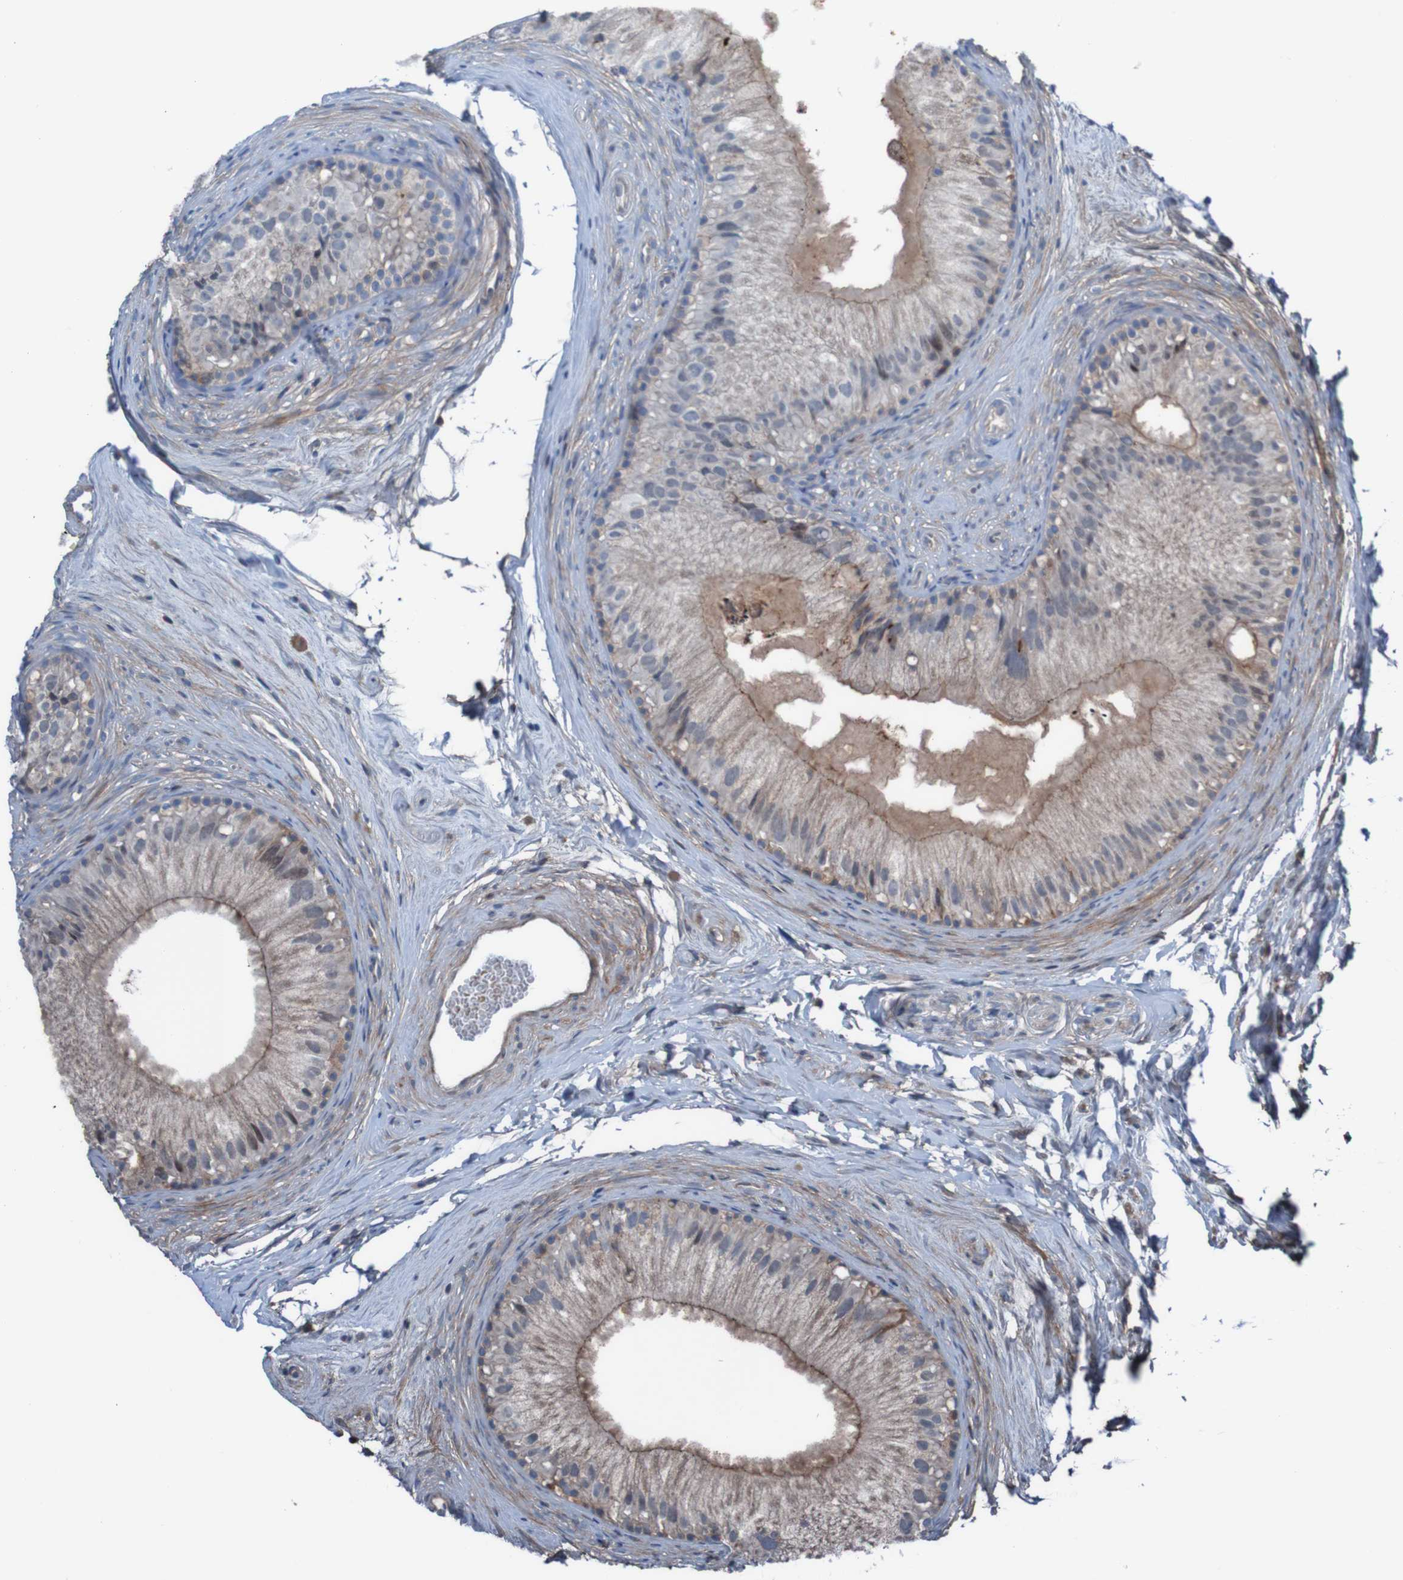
{"staining": {"intensity": "moderate", "quantity": ">75%", "location": "cytoplasmic/membranous,nuclear"}, "tissue": "epididymis", "cell_type": "Glandular cells", "image_type": "normal", "snomed": [{"axis": "morphology", "description": "Normal tissue, NOS"}, {"axis": "topography", "description": "Epididymis"}], "caption": "Normal epididymis demonstrates moderate cytoplasmic/membranous,nuclear expression in approximately >75% of glandular cells, visualized by immunohistochemistry.", "gene": "PDGFB", "patient": {"sex": "male", "age": 56}}